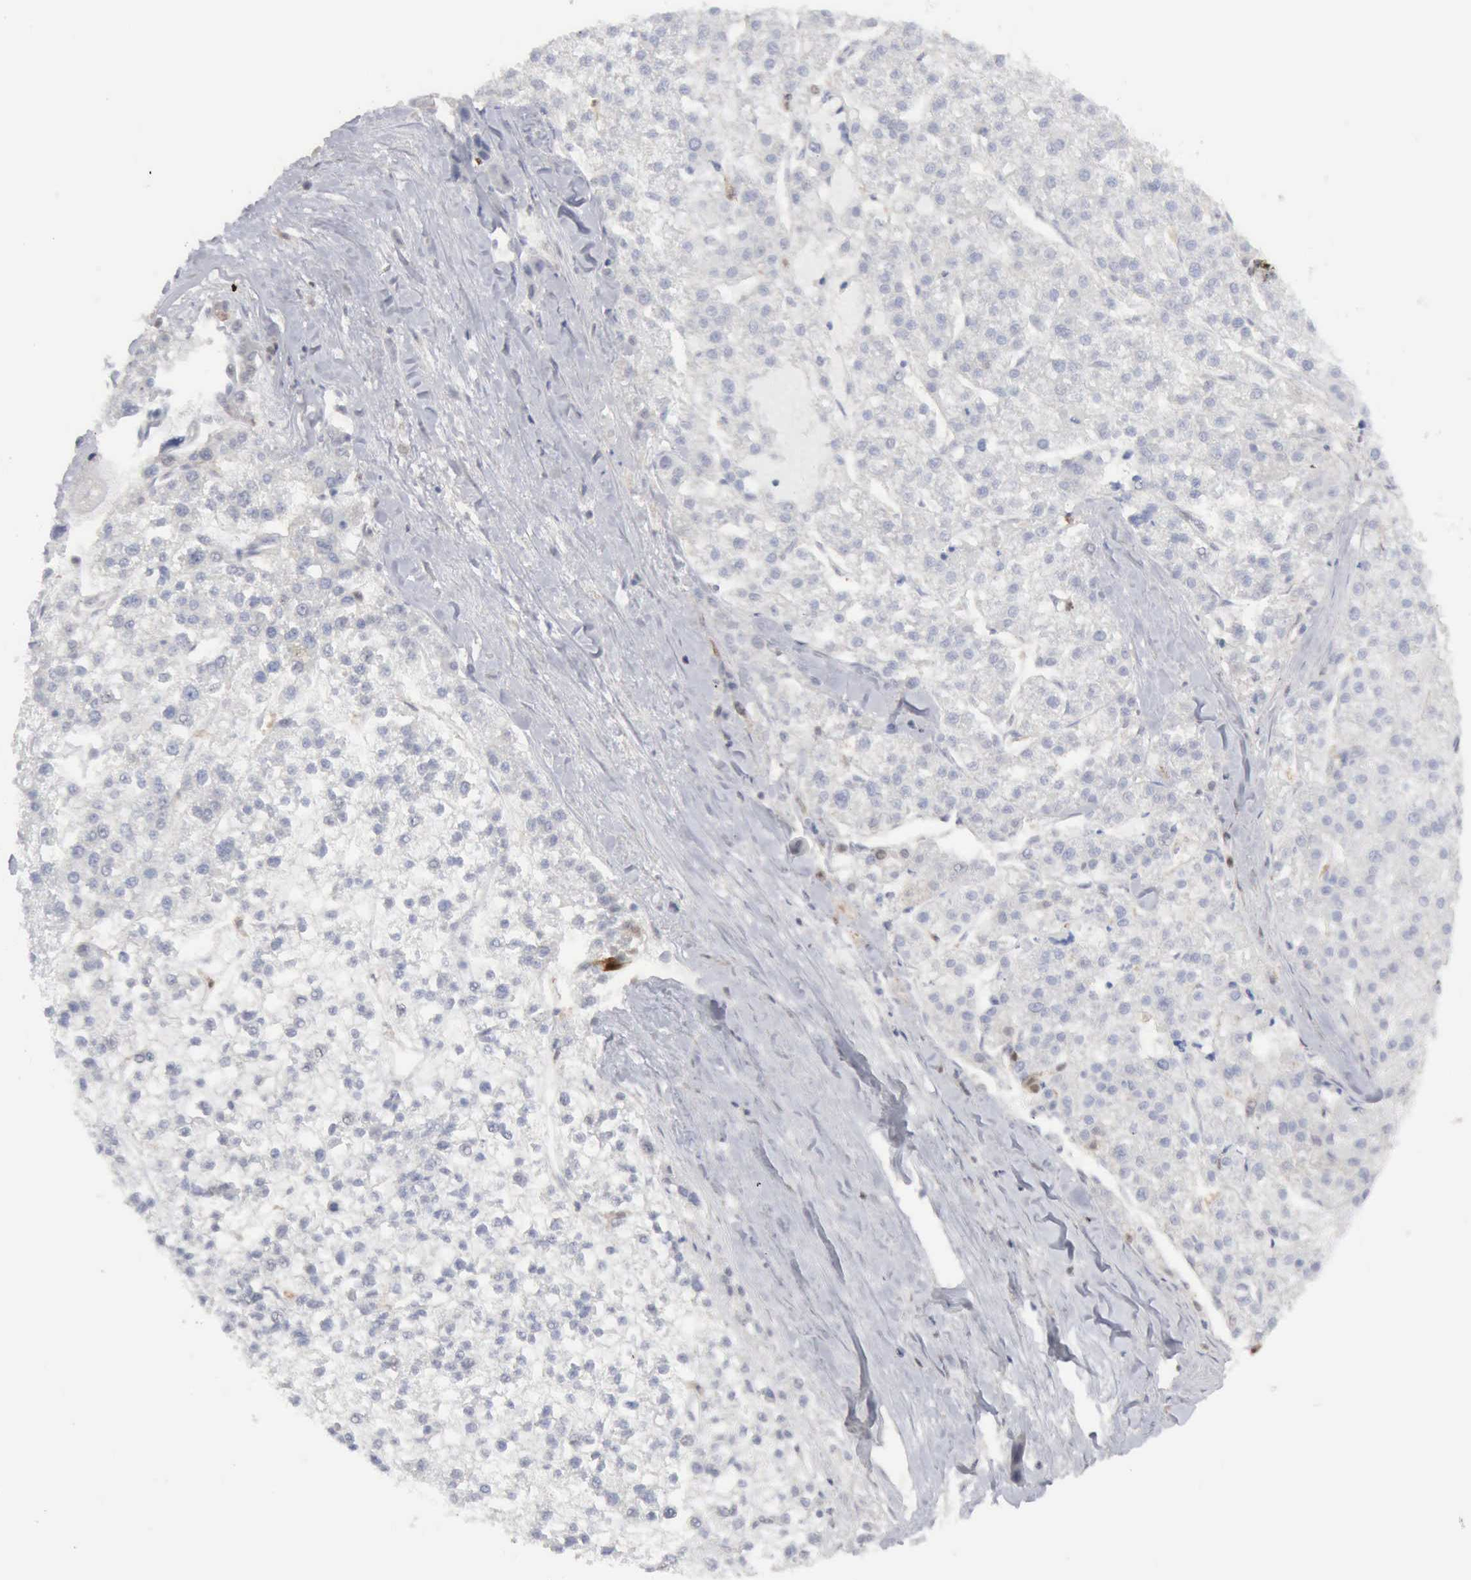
{"staining": {"intensity": "negative", "quantity": "none", "location": "none"}, "tissue": "liver cancer", "cell_type": "Tumor cells", "image_type": "cancer", "snomed": [{"axis": "morphology", "description": "Carcinoma, Hepatocellular, NOS"}, {"axis": "topography", "description": "Liver"}], "caption": "High magnification brightfield microscopy of liver cancer stained with DAB (3,3'-diaminobenzidine) (brown) and counterstained with hematoxylin (blue): tumor cells show no significant staining.", "gene": "STAT1", "patient": {"sex": "female", "age": 85}}